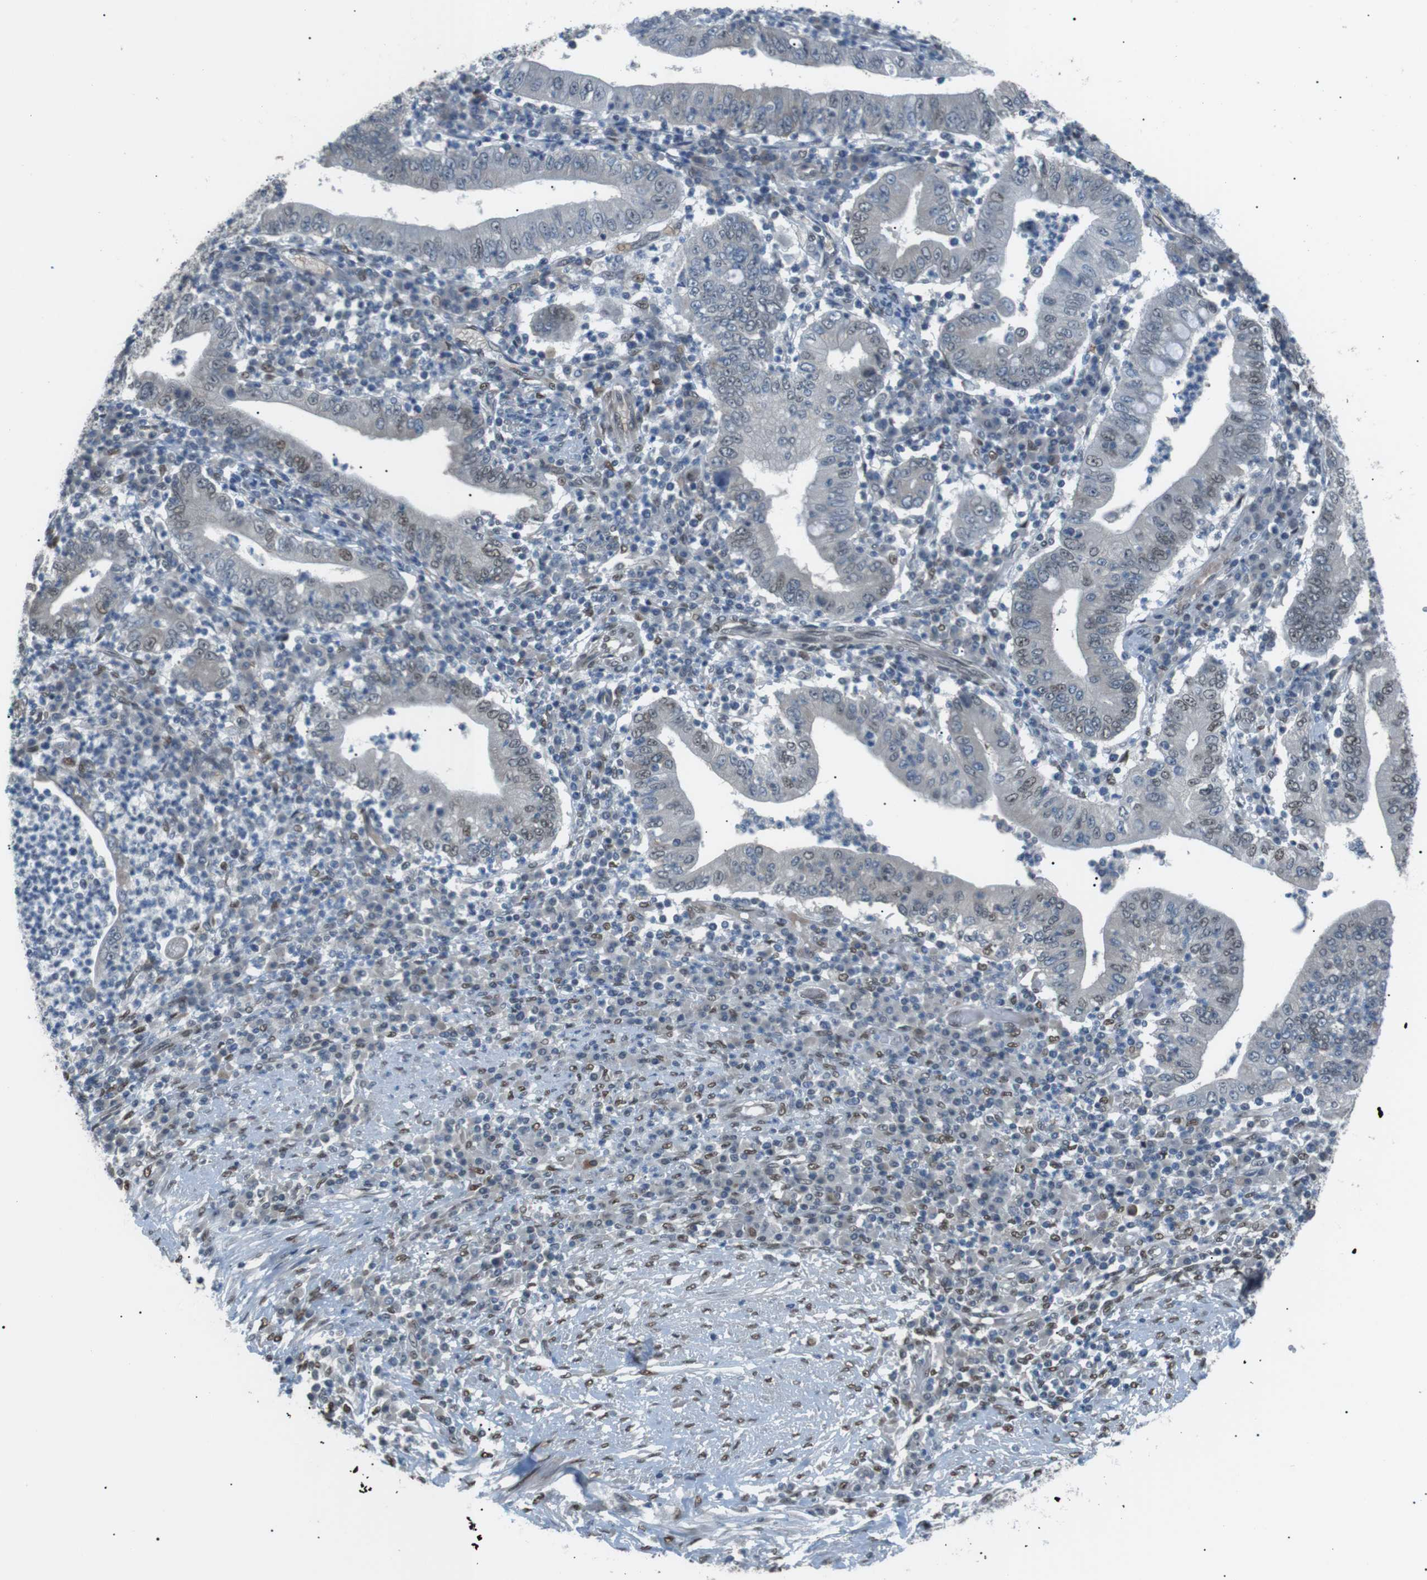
{"staining": {"intensity": "weak", "quantity": "<25%", "location": "nuclear"}, "tissue": "stomach cancer", "cell_type": "Tumor cells", "image_type": "cancer", "snomed": [{"axis": "morphology", "description": "Normal tissue, NOS"}, {"axis": "morphology", "description": "Adenocarcinoma, NOS"}, {"axis": "topography", "description": "Esophagus"}, {"axis": "topography", "description": "Stomach, upper"}, {"axis": "topography", "description": "Peripheral nerve tissue"}], "caption": "A micrograph of human stomach adenocarcinoma is negative for staining in tumor cells.", "gene": "SRPK2", "patient": {"sex": "male", "age": 62}}